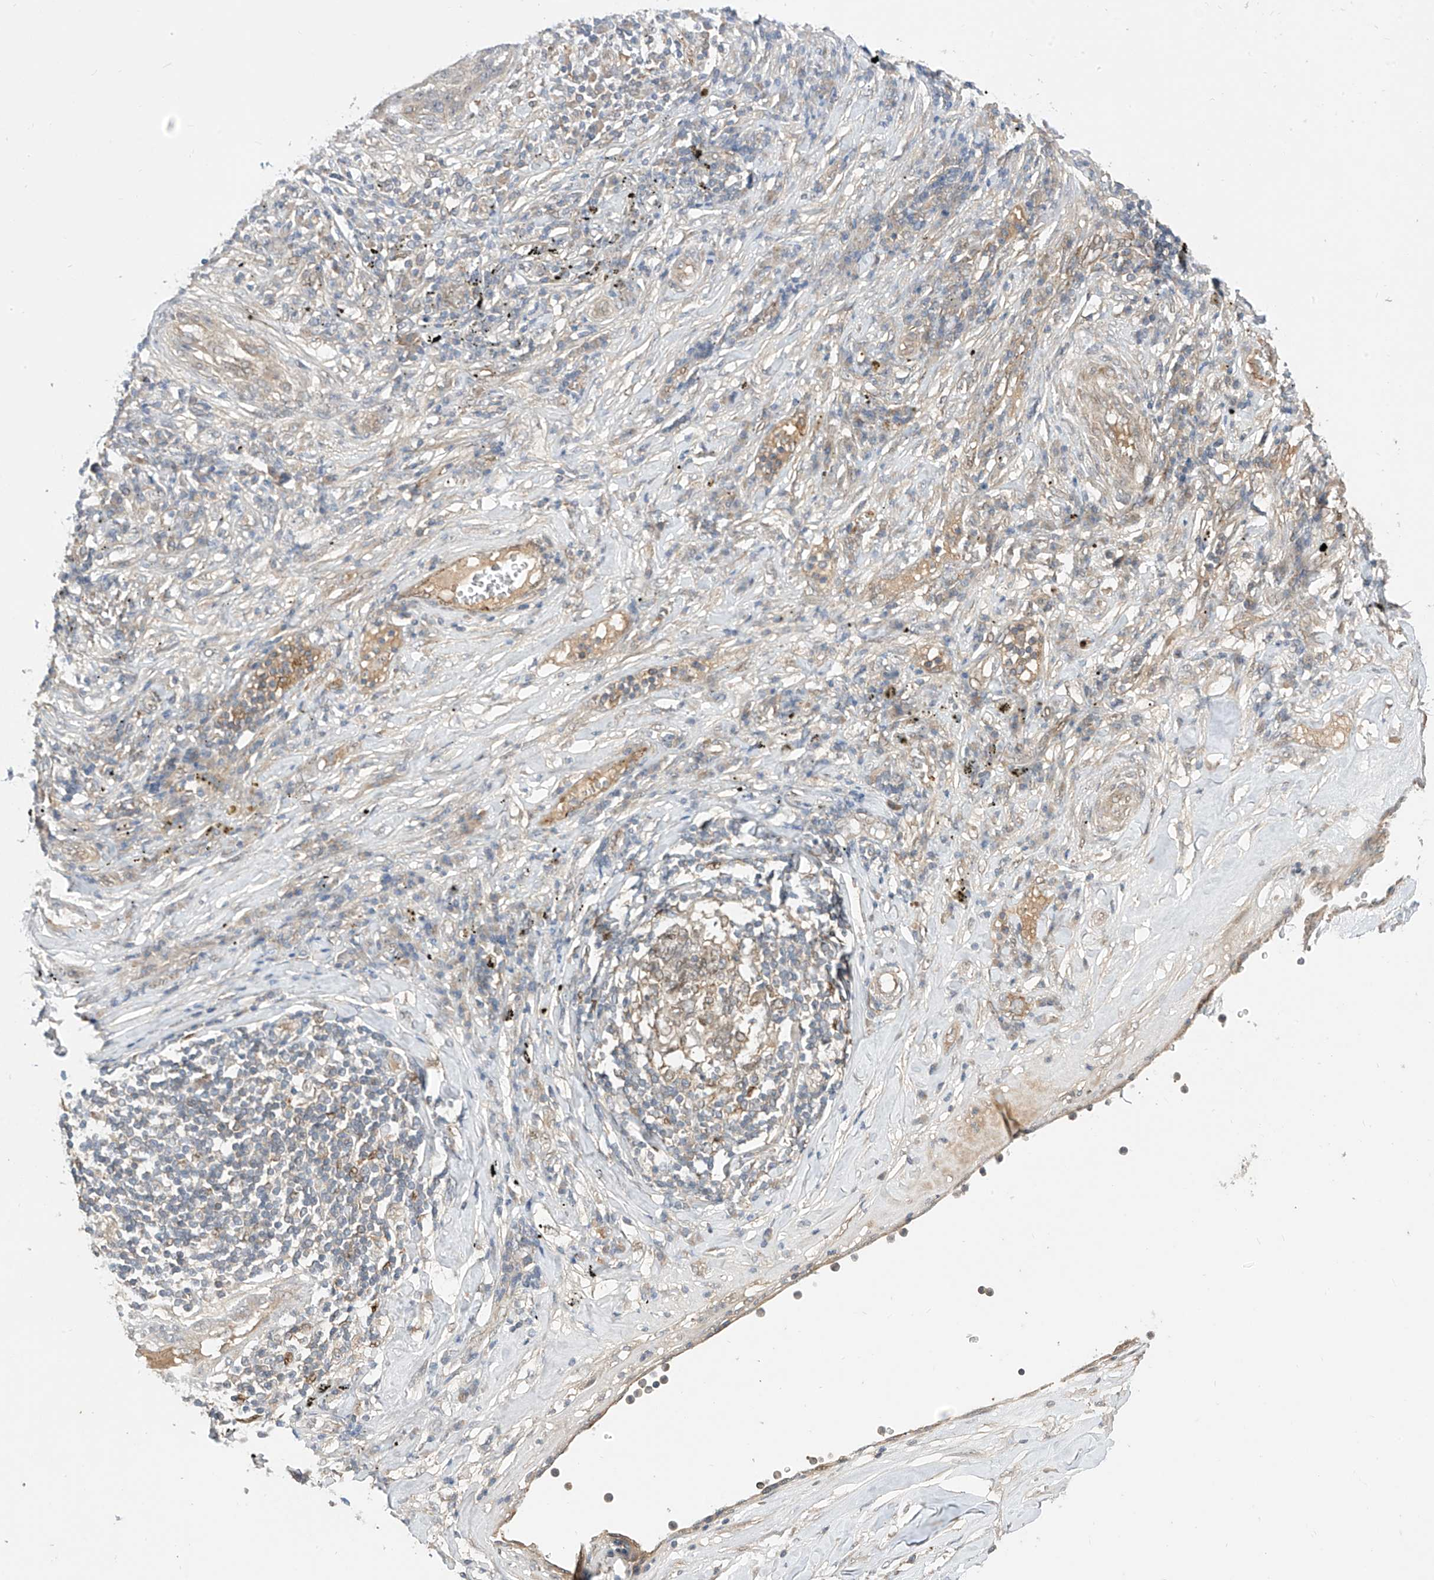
{"staining": {"intensity": "negative", "quantity": "none", "location": "none"}, "tissue": "lung cancer", "cell_type": "Tumor cells", "image_type": "cancer", "snomed": [{"axis": "morphology", "description": "Squamous cell carcinoma, NOS"}, {"axis": "topography", "description": "Lung"}], "caption": "Immunohistochemical staining of human squamous cell carcinoma (lung) shows no significant expression in tumor cells.", "gene": "MRTFA", "patient": {"sex": "female", "age": 63}}